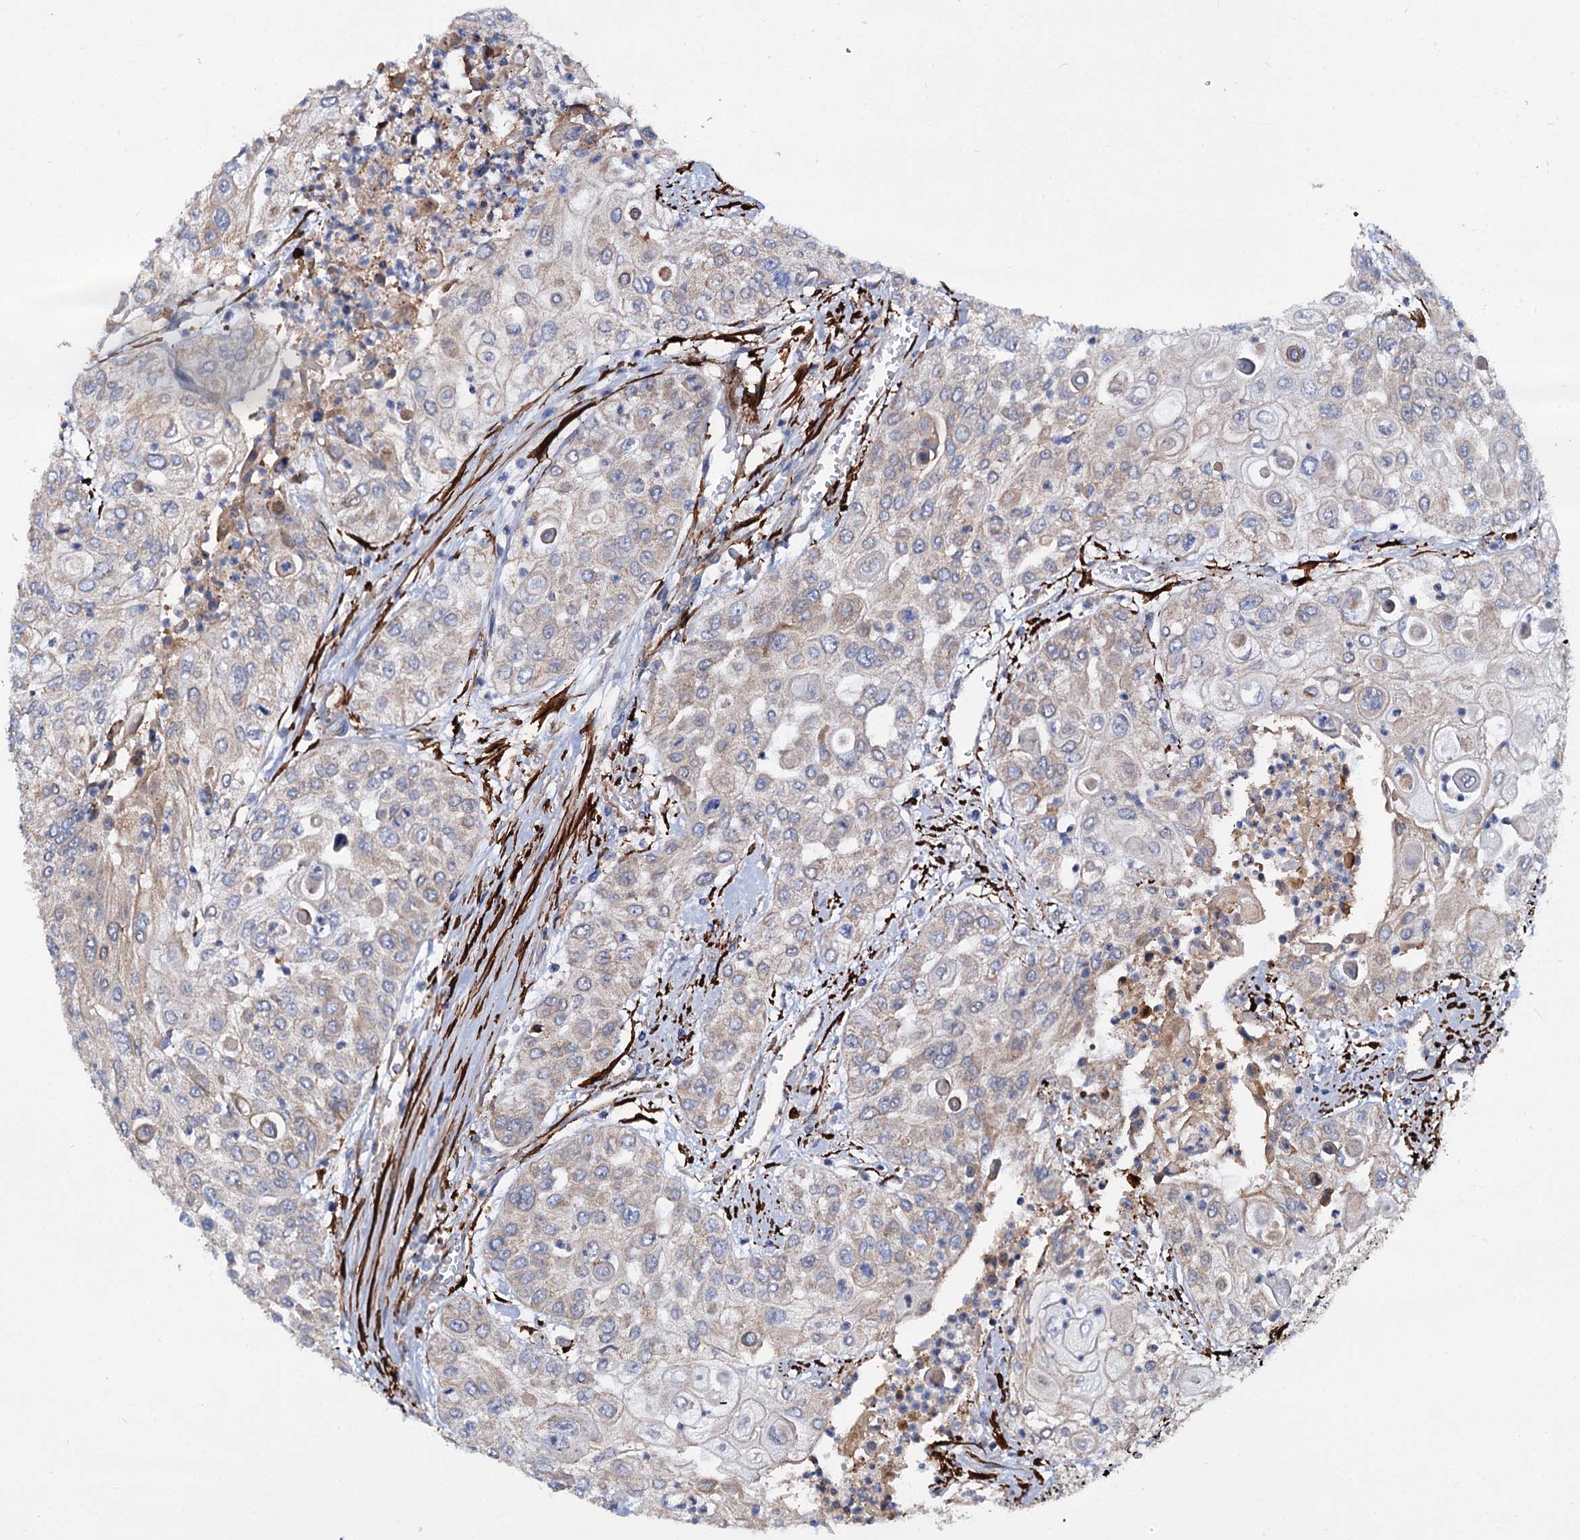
{"staining": {"intensity": "negative", "quantity": "none", "location": "none"}, "tissue": "urothelial cancer", "cell_type": "Tumor cells", "image_type": "cancer", "snomed": [{"axis": "morphology", "description": "Urothelial carcinoma, High grade"}, {"axis": "topography", "description": "Urinary bladder"}], "caption": "An immunohistochemistry photomicrograph of urothelial cancer is shown. There is no staining in tumor cells of urothelial cancer. Brightfield microscopy of IHC stained with DAB (3,3'-diaminobenzidine) (brown) and hematoxylin (blue), captured at high magnification.", "gene": "TRIM55", "patient": {"sex": "female", "age": 79}}